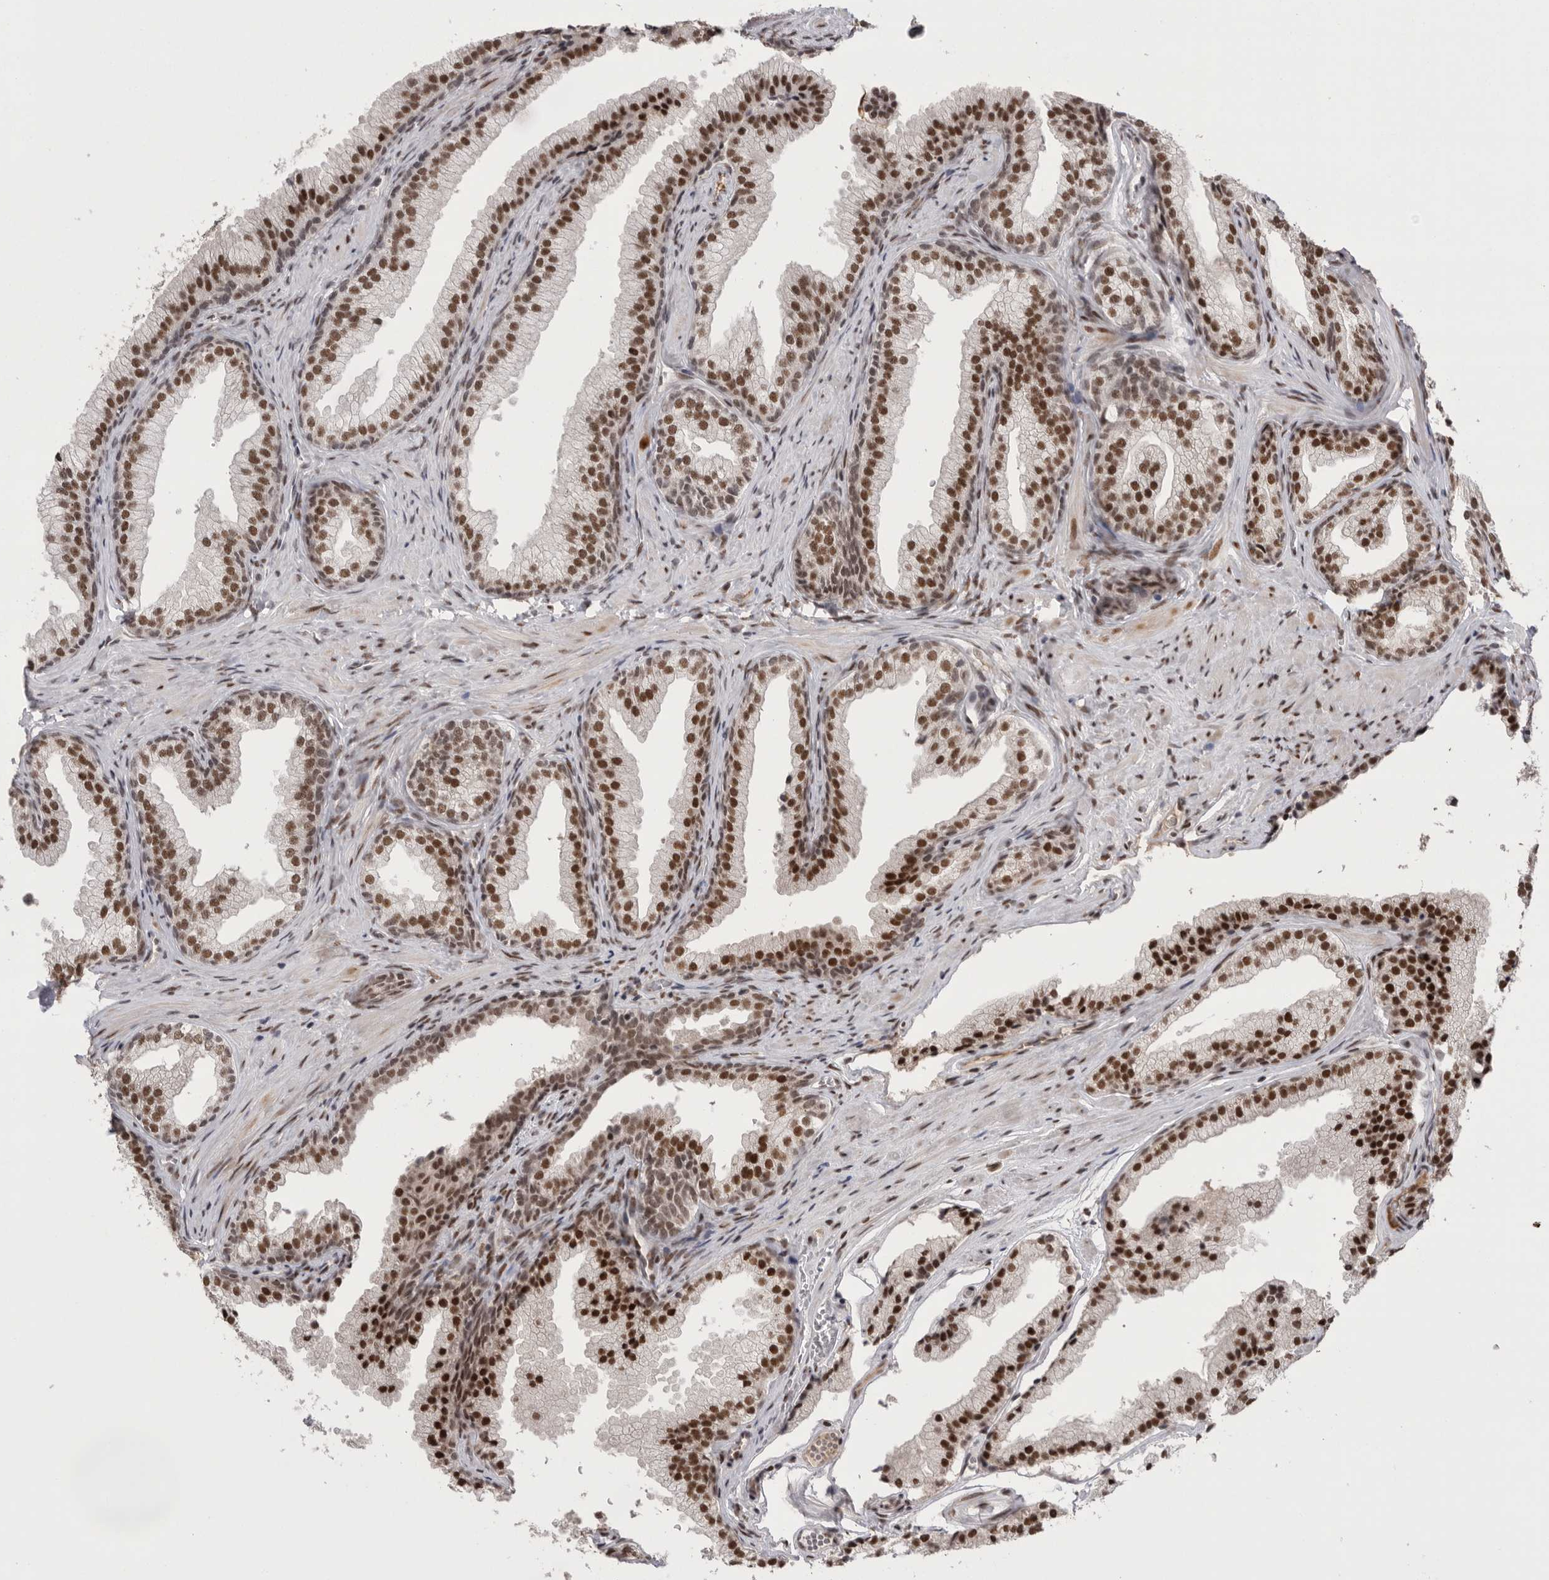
{"staining": {"intensity": "strong", "quantity": ">75%", "location": "nuclear"}, "tissue": "prostate", "cell_type": "Glandular cells", "image_type": "normal", "snomed": [{"axis": "morphology", "description": "Normal tissue, NOS"}, {"axis": "topography", "description": "Prostate"}], "caption": "Immunohistochemical staining of unremarkable human prostate reveals >75% levels of strong nuclear protein expression in about >75% of glandular cells.", "gene": "POU5F1", "patient": {"sex": "male", "age": 76}}